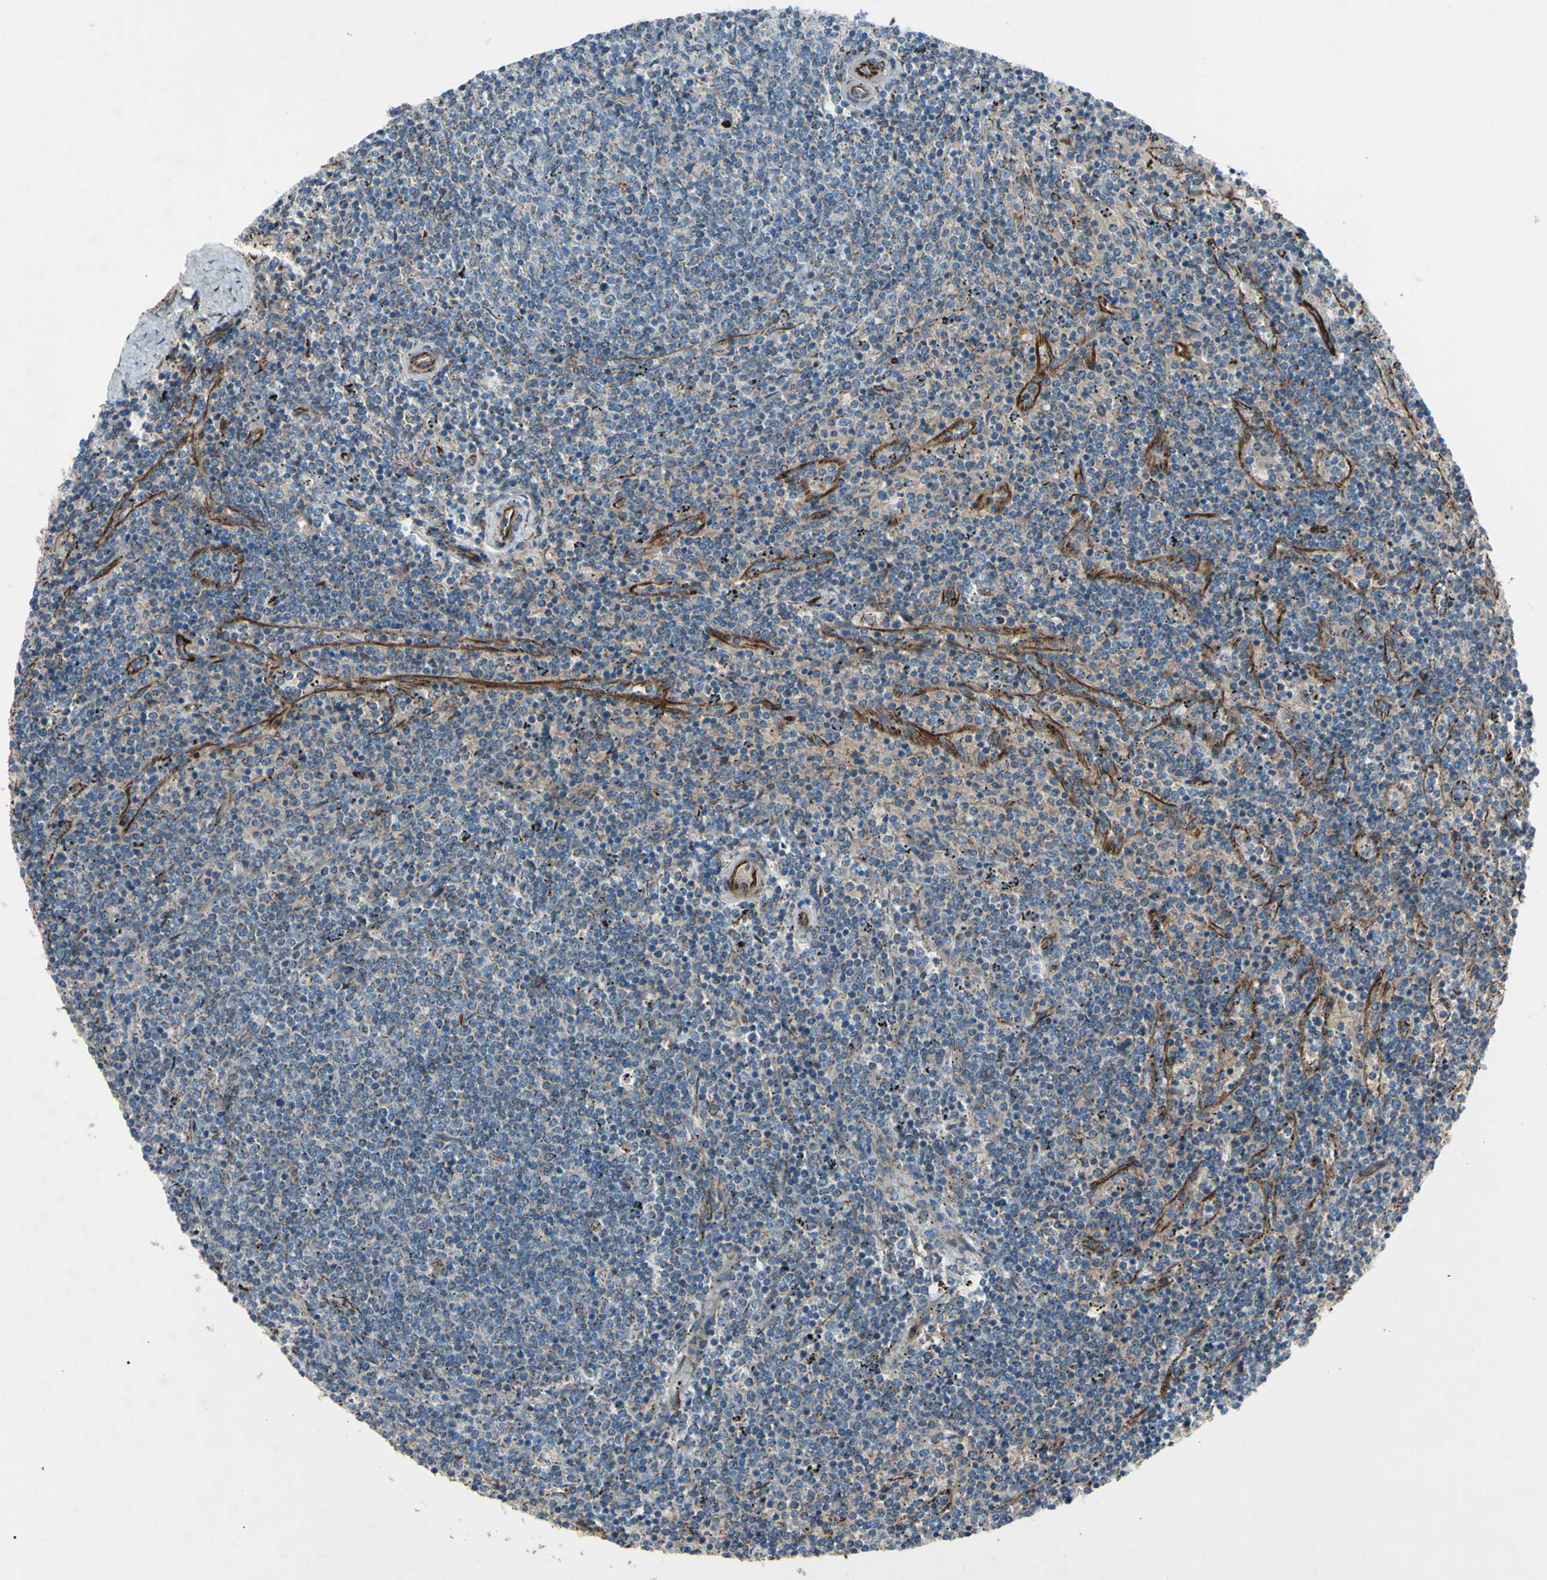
{"staining": {"intensity": "weak", "quantity": "25%-75%", "location": "cytoplasmic/membranous"}, "tissue": "lymphoma", "cell_type": "Tumor cells", "image_type": "cancer", "snomed": [{"axis": "morphology", "description": "Malignant lymphoma, non-Hodgkin's type, Low grade"}, {"axis": "topography", "description": "Spleen"}], "caption": "Tumor cells exhibit weak cytoplasmic/membranous expression in approximately 25%-75% of cells in lymphoma. (IHC, brightfield microscopy, high magnification).", "gene": "EMC7", "patient": {"sex": "female", "age": 50}}